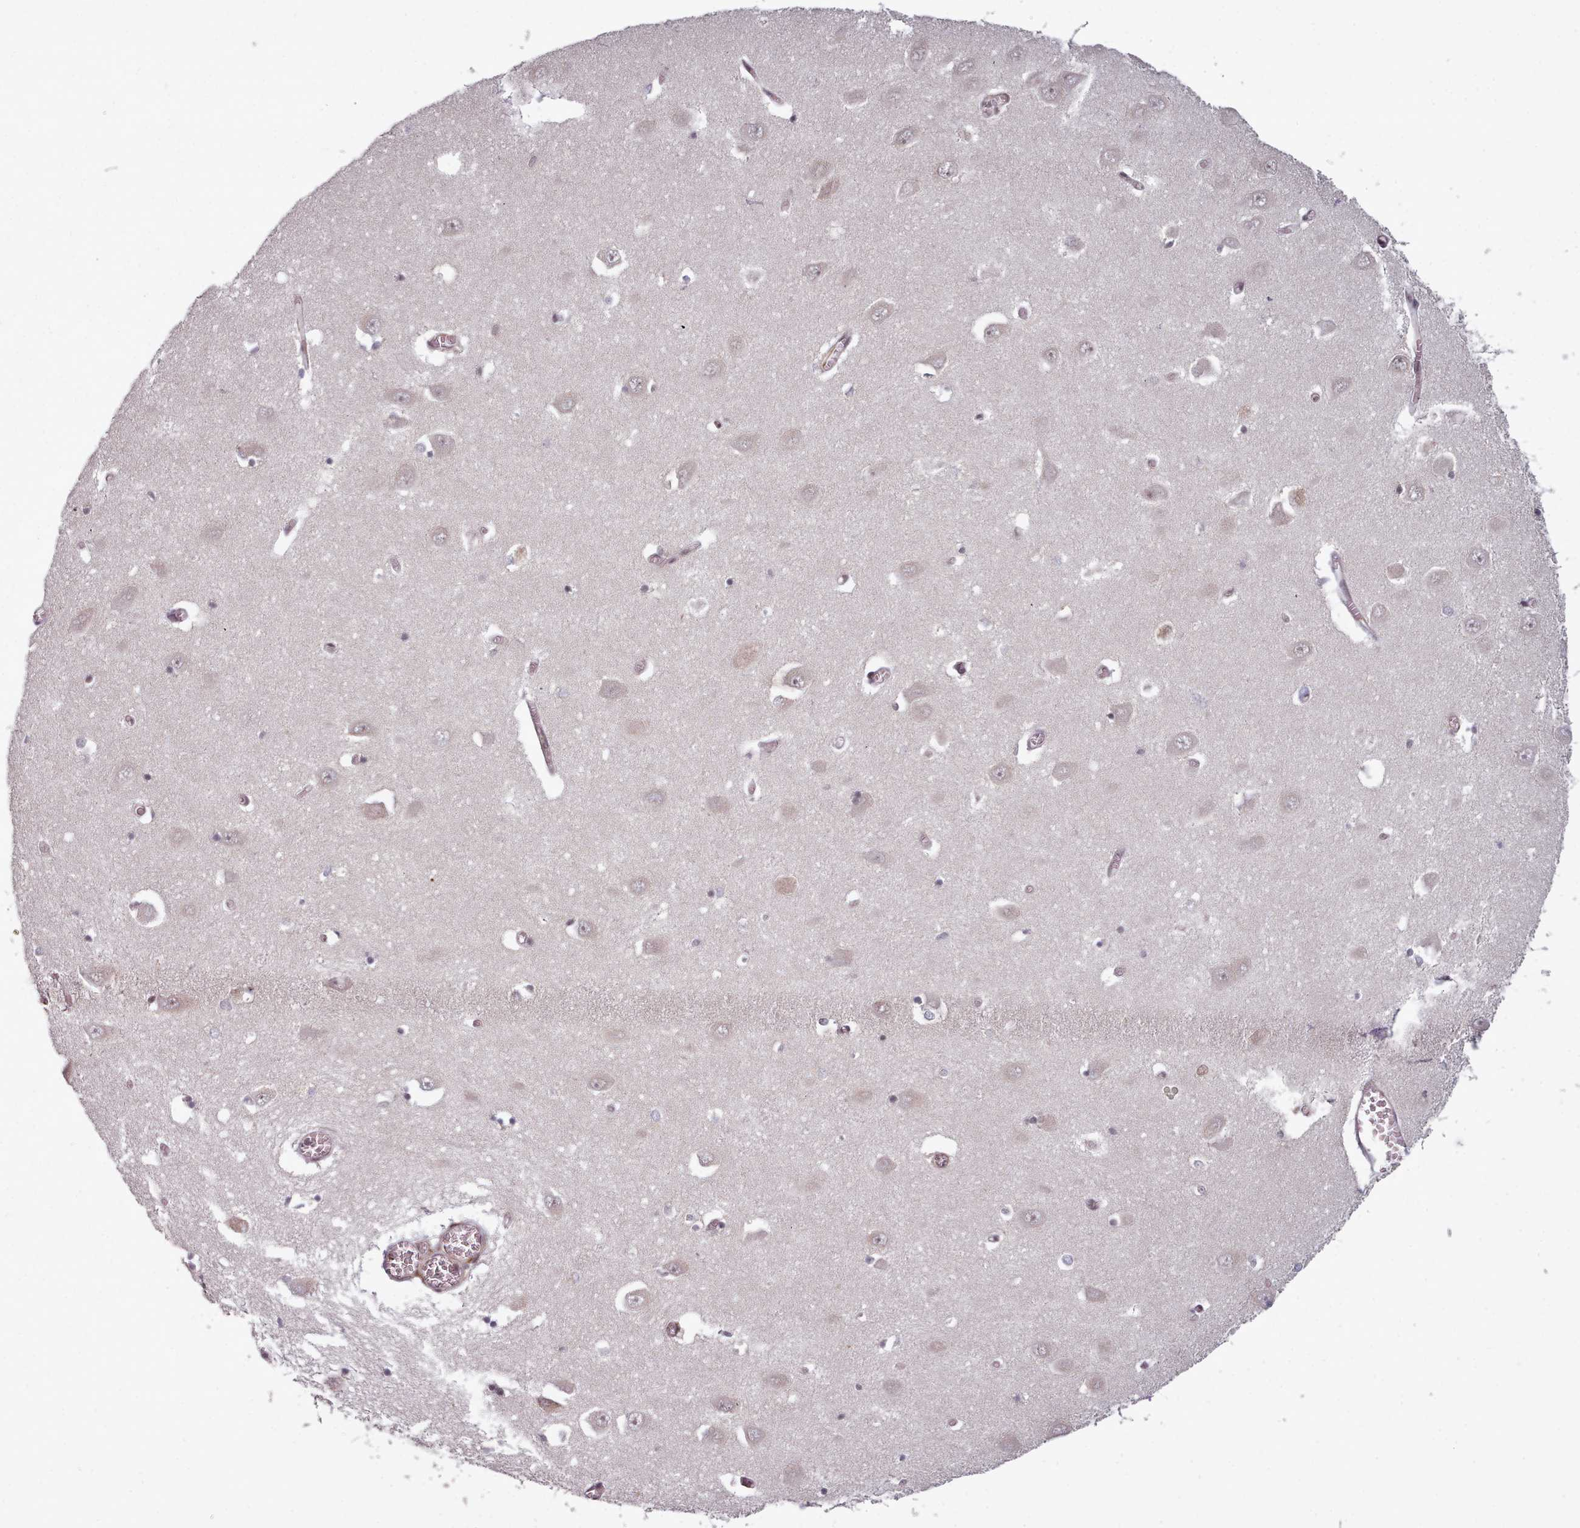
{"staining": {"intensity": "negative", "quantity": "none", "location": "none"}, "tissue": "hippocampus", "cell_type": "Glial cells", "image_type": "normal", "snomed": [{"axis": "morphology", "description": "Normal tissue, NOS"}, {"axis": "topography", "description": "Hippocampus"}], "caption": "This histopathology image is of normal hippocampus stained with immunohistochemistry to label a protein in brown with the nuclei are counter-stained blue. There is no staining in glial cells. (Brightfield microscopy of DAB (3,3'-diaminobenzidine) immunohistochemistry (IHC) at high magnification).", "gene": "DHX8", "patient": {"sex": "male", "age": 70}}